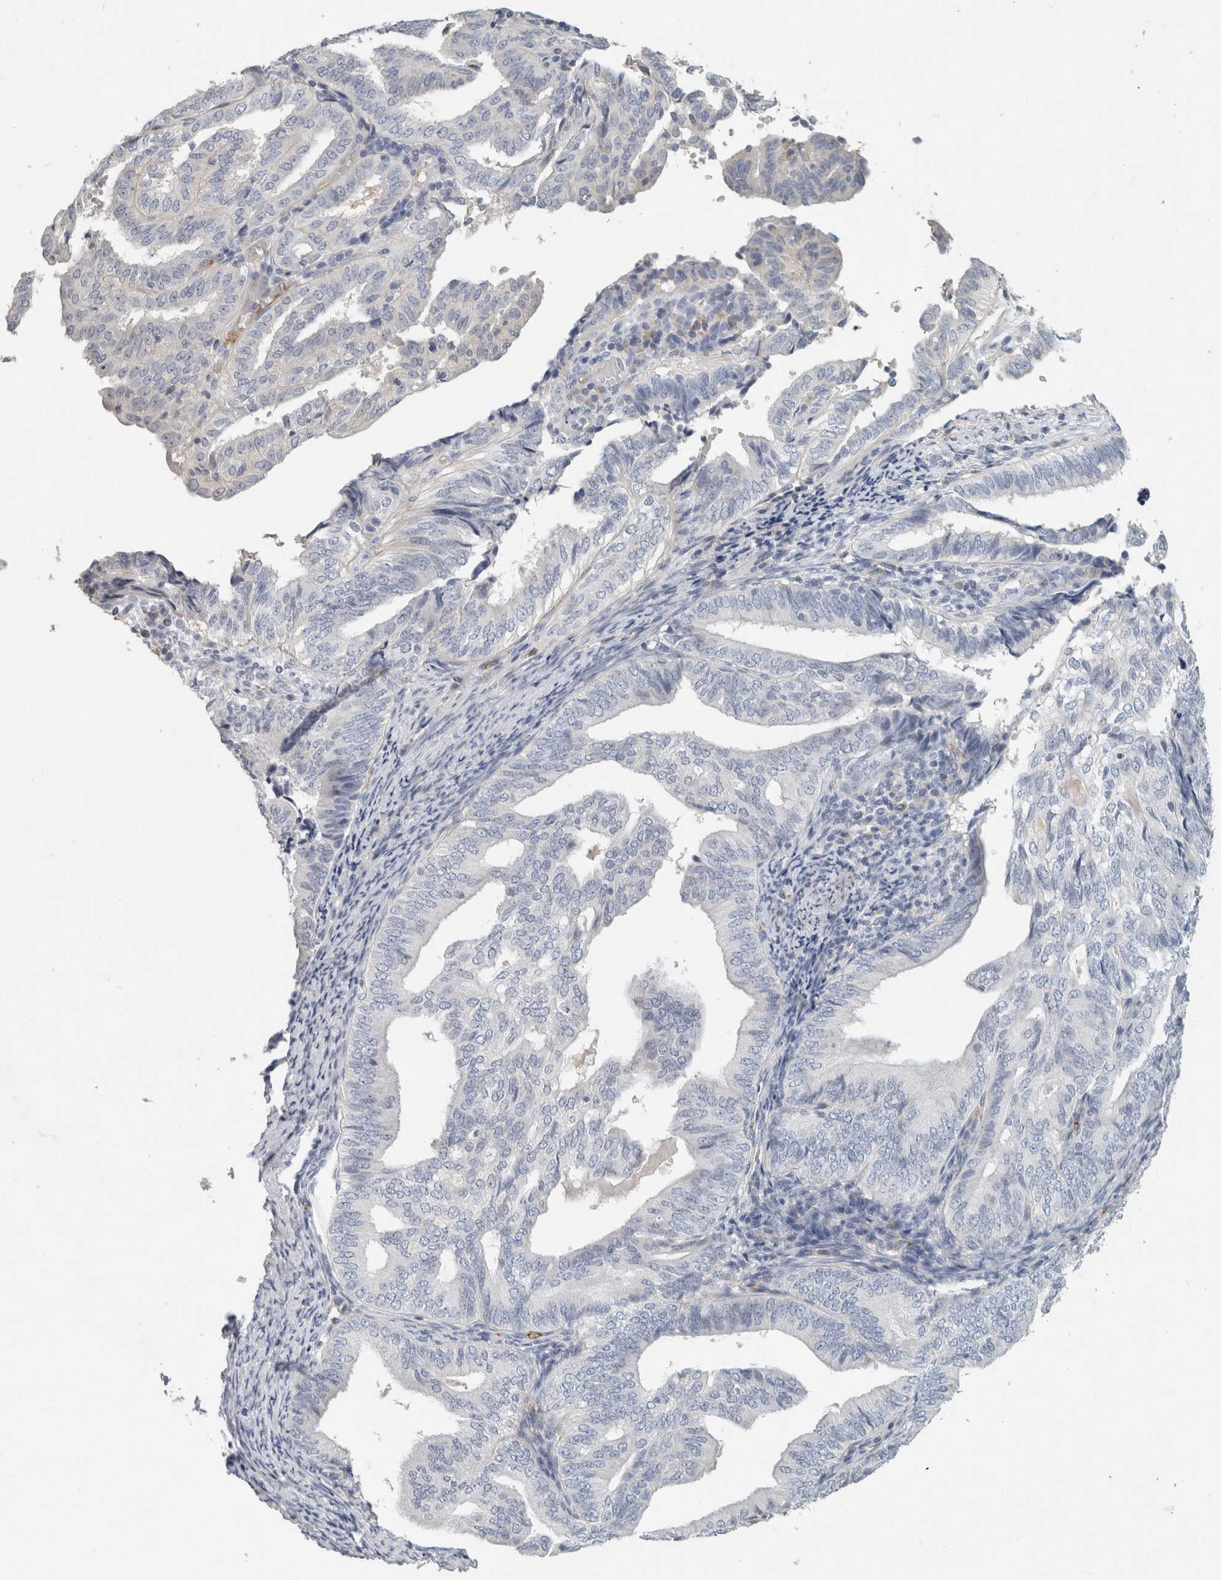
{"staining": {"intensity": "negative", "quantity": "none", "location": "none"}, "tissue": "endometrial cancer", "cell_type": "Tumor cells", "image_type": "cancer", "snomed": [{"axis": "morphology", "description": "Adenocarcinoma, NOS"}, {"axis": "topography", "description": "Endometrium"}], "caption": "Endometrial cancer stained for a protein using immunohistochemistry (IHC) demonstrates no staining tumor cells.", "gene": "CD36", "patient": {"sex": "female", "age": 58}}